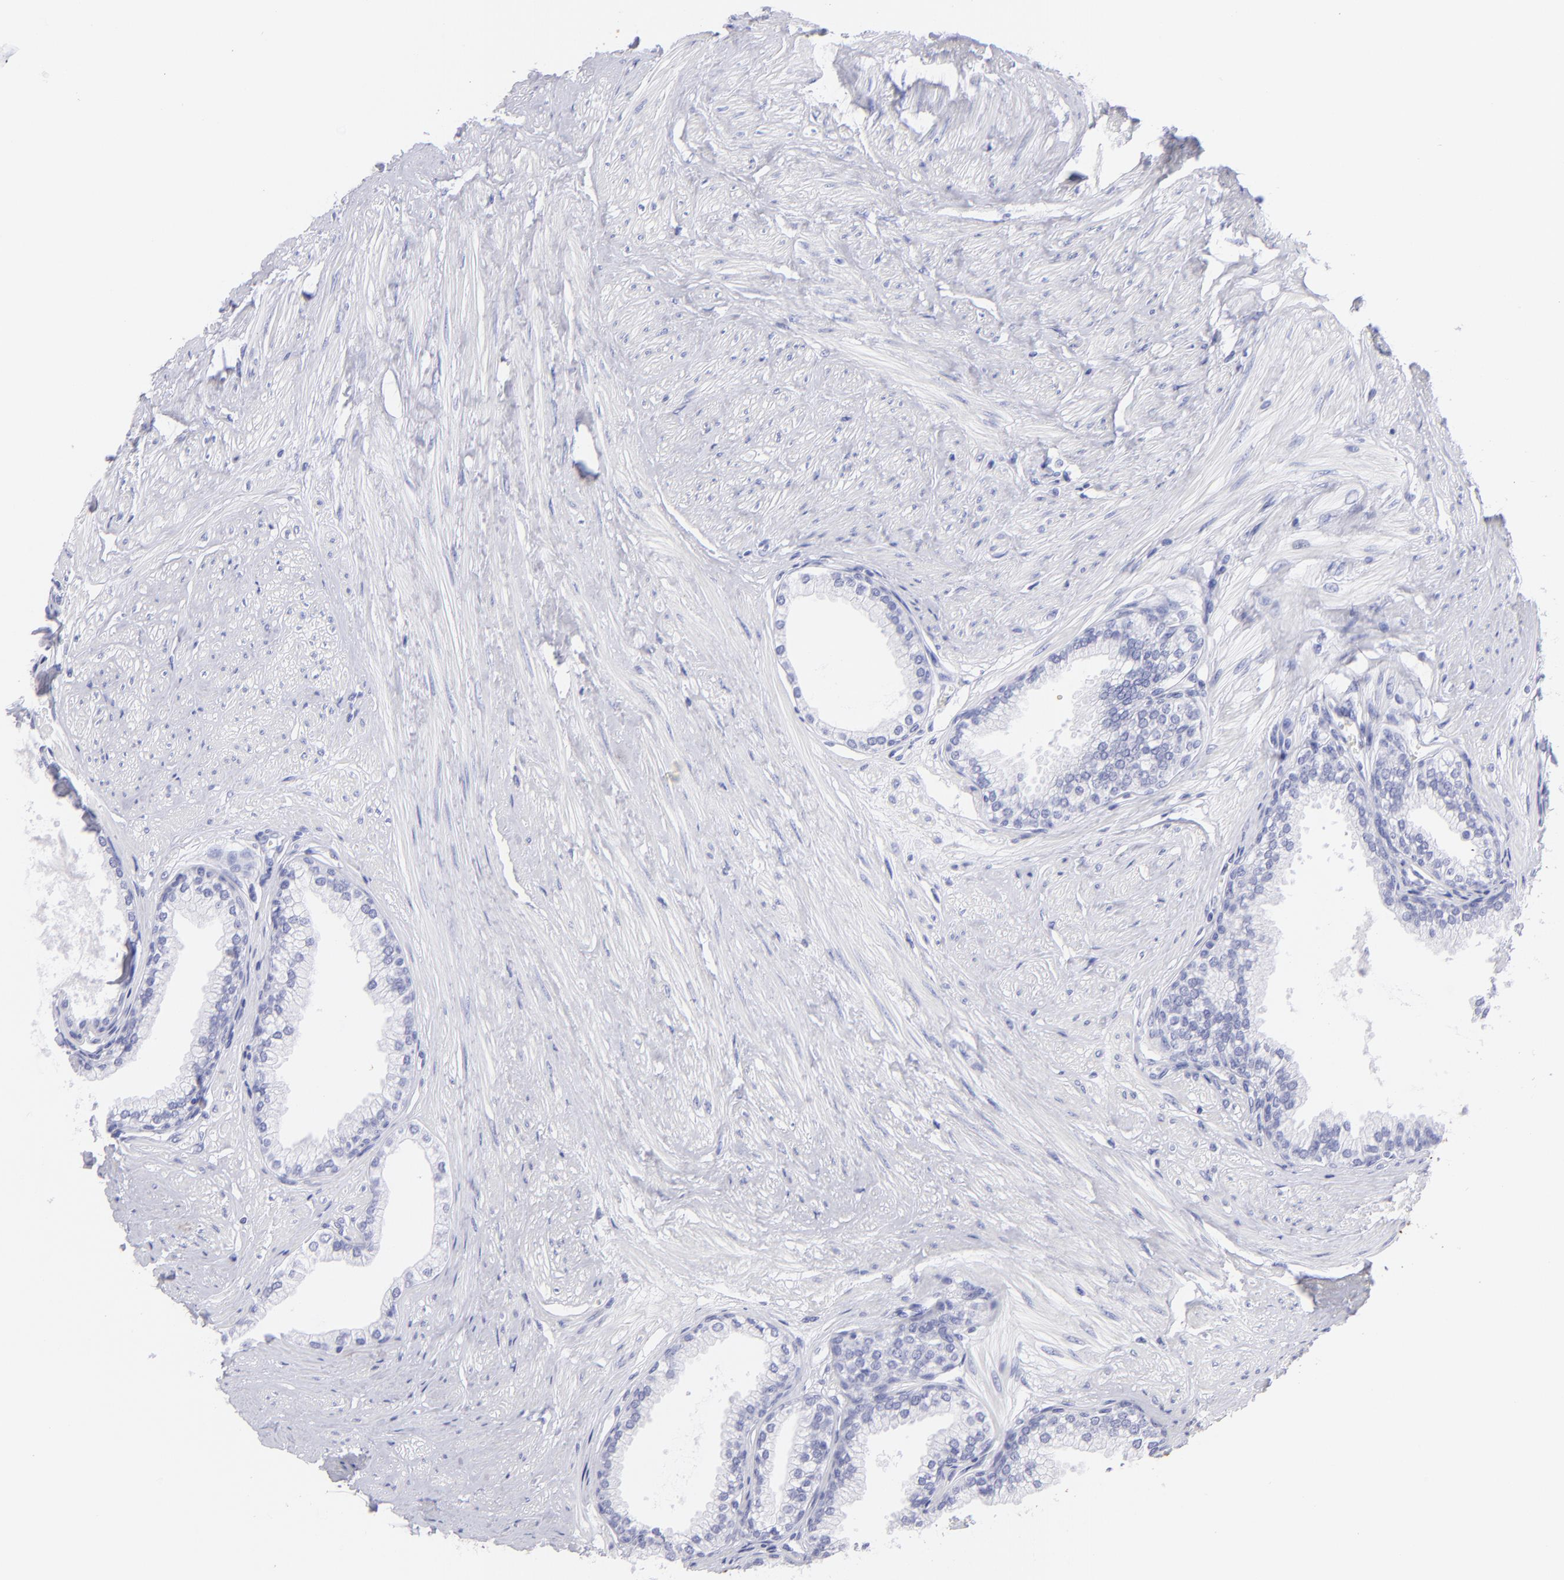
{"staining": {"intensity": "negative", "quantity": "none", "location": "none"}, "tissue": "prostate", "cell_type": "Glandular cells", "image_type": "normal", "snomed": [{"axis": "morphology", "description": "Normal tissue, NOS"}, {"axis": "topography", "description": "Prostate"}], "caption": "This is an immunohistochemistry (IHC) histopathology image of normal human prostate. There is no staining in glandular cells.", "gene": "PIP", "patient": {"sex": "male", "age": 64}}